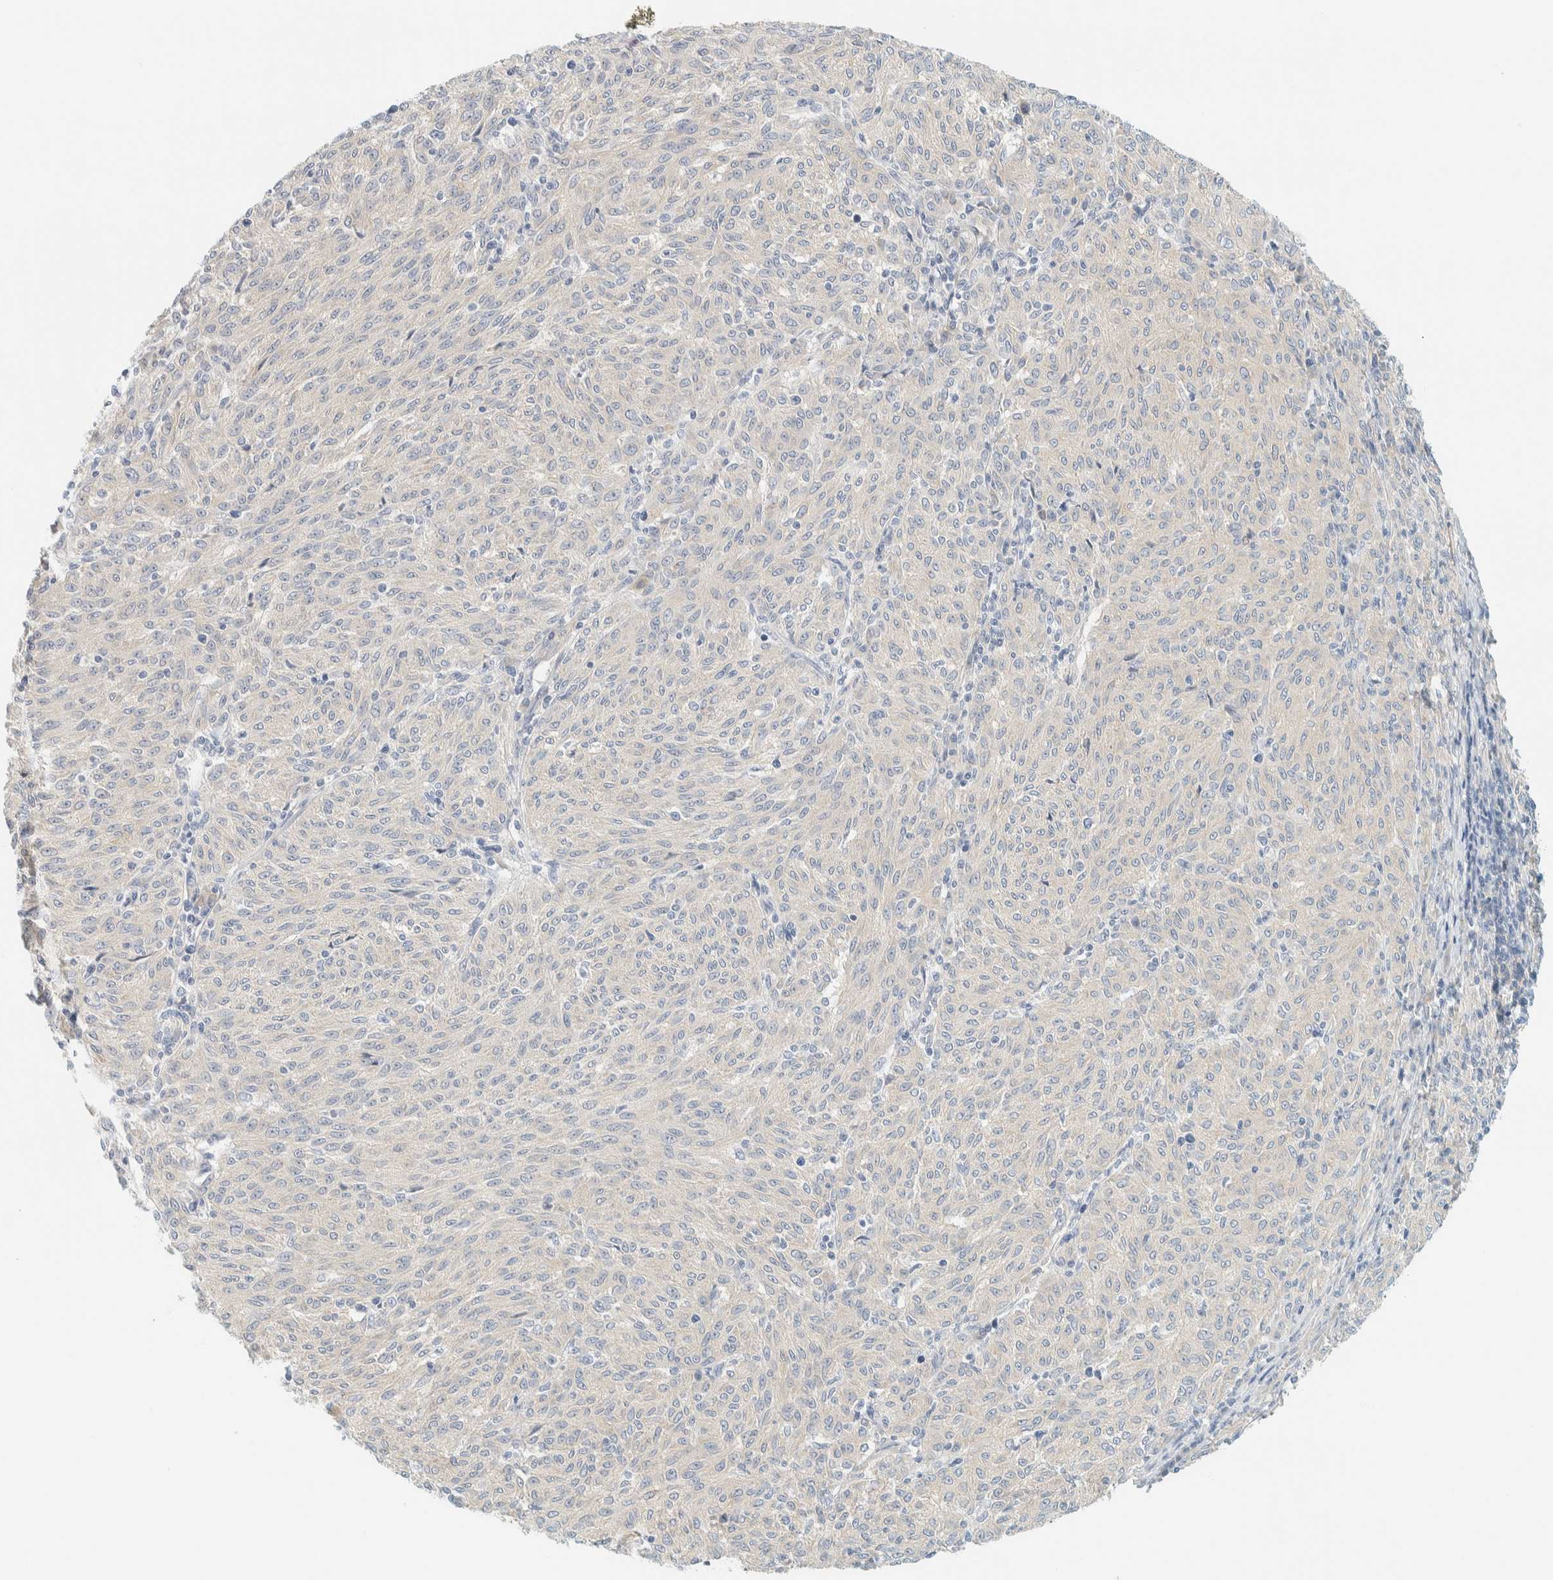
{"staining": {"intensity": "negative", "quantity": "none", "location": "none"}, "tissue": "melanoma", "cell_type": "Tumor cells", "image_type": "cancer", "snomed": [{"axis": "morphology", "description": "Malignant melanoma, NOS"}, {"axis": "topography", "description": "Skin"}], "caption": "Immunohistochemistry image of neoplastic tissue: melanoma stained with DAB demonstrates no significant protein expression in tumor cells.", "gene": "PTGES3L-AARSD1", "patient": {"sex": "female", "age": 72}}